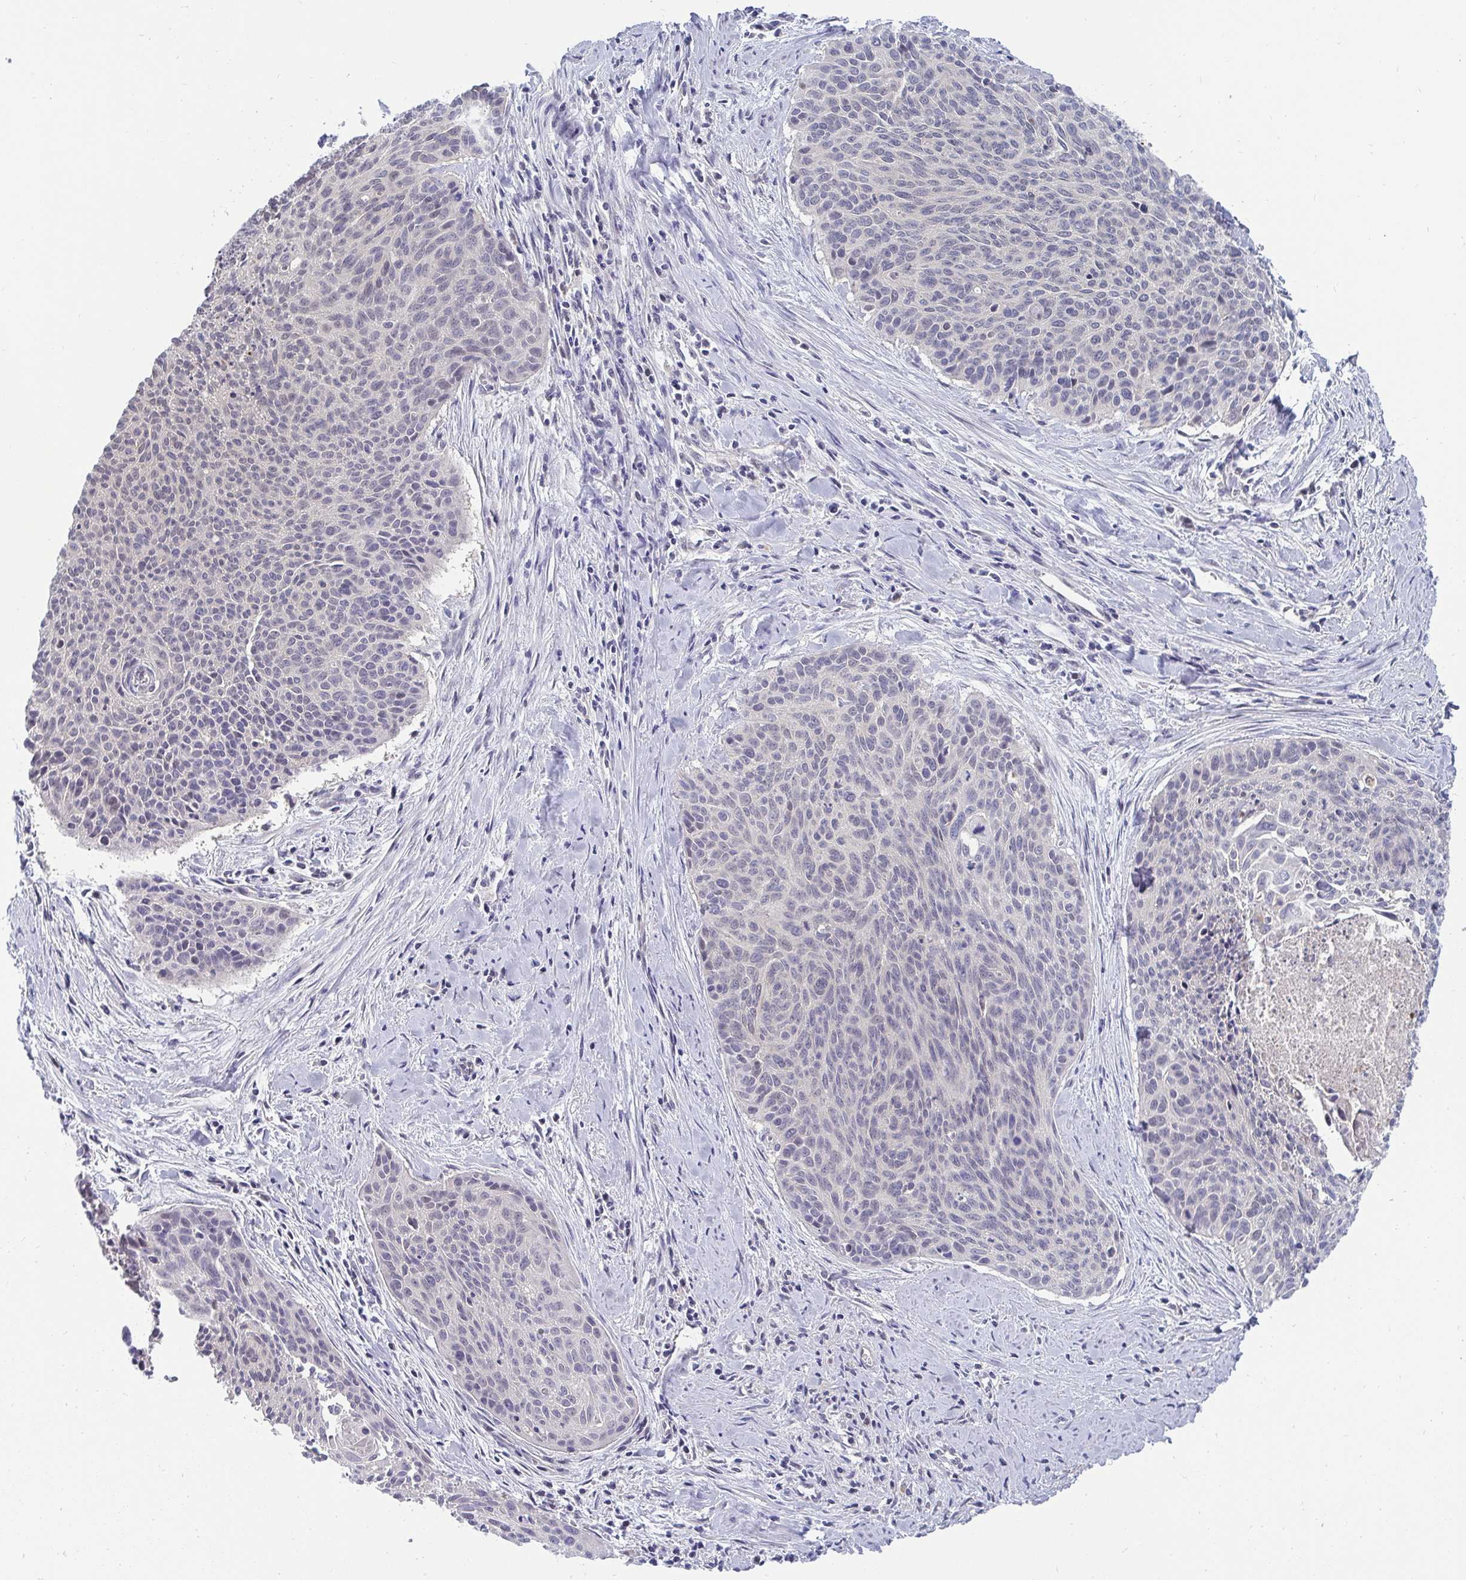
{"staining": {"intensity": "negative", "quantity": "none", "location": "none"}, "tissue": "cervical cancer", "cell_type": "Tumor cells", "image_type": "cancer", "snomed": [{"axis": "morphology", "description": "Squamous cell carcinoma, NOS"}, {"axis": "topography", "description": "Cervix"}], "caption": "Immunohistochemistry (IHC) micrograph of neoplastic tissue: cervical cancer stained with DAB exhibits no significant protein expression in tumor cells. (DAB (3,3'-diaminobenzidine) immunohistochemistry (IHC) with hematoxylin counter stain).", "gene": "MROH8", "patient": {"sex": "female", "age": 55}}